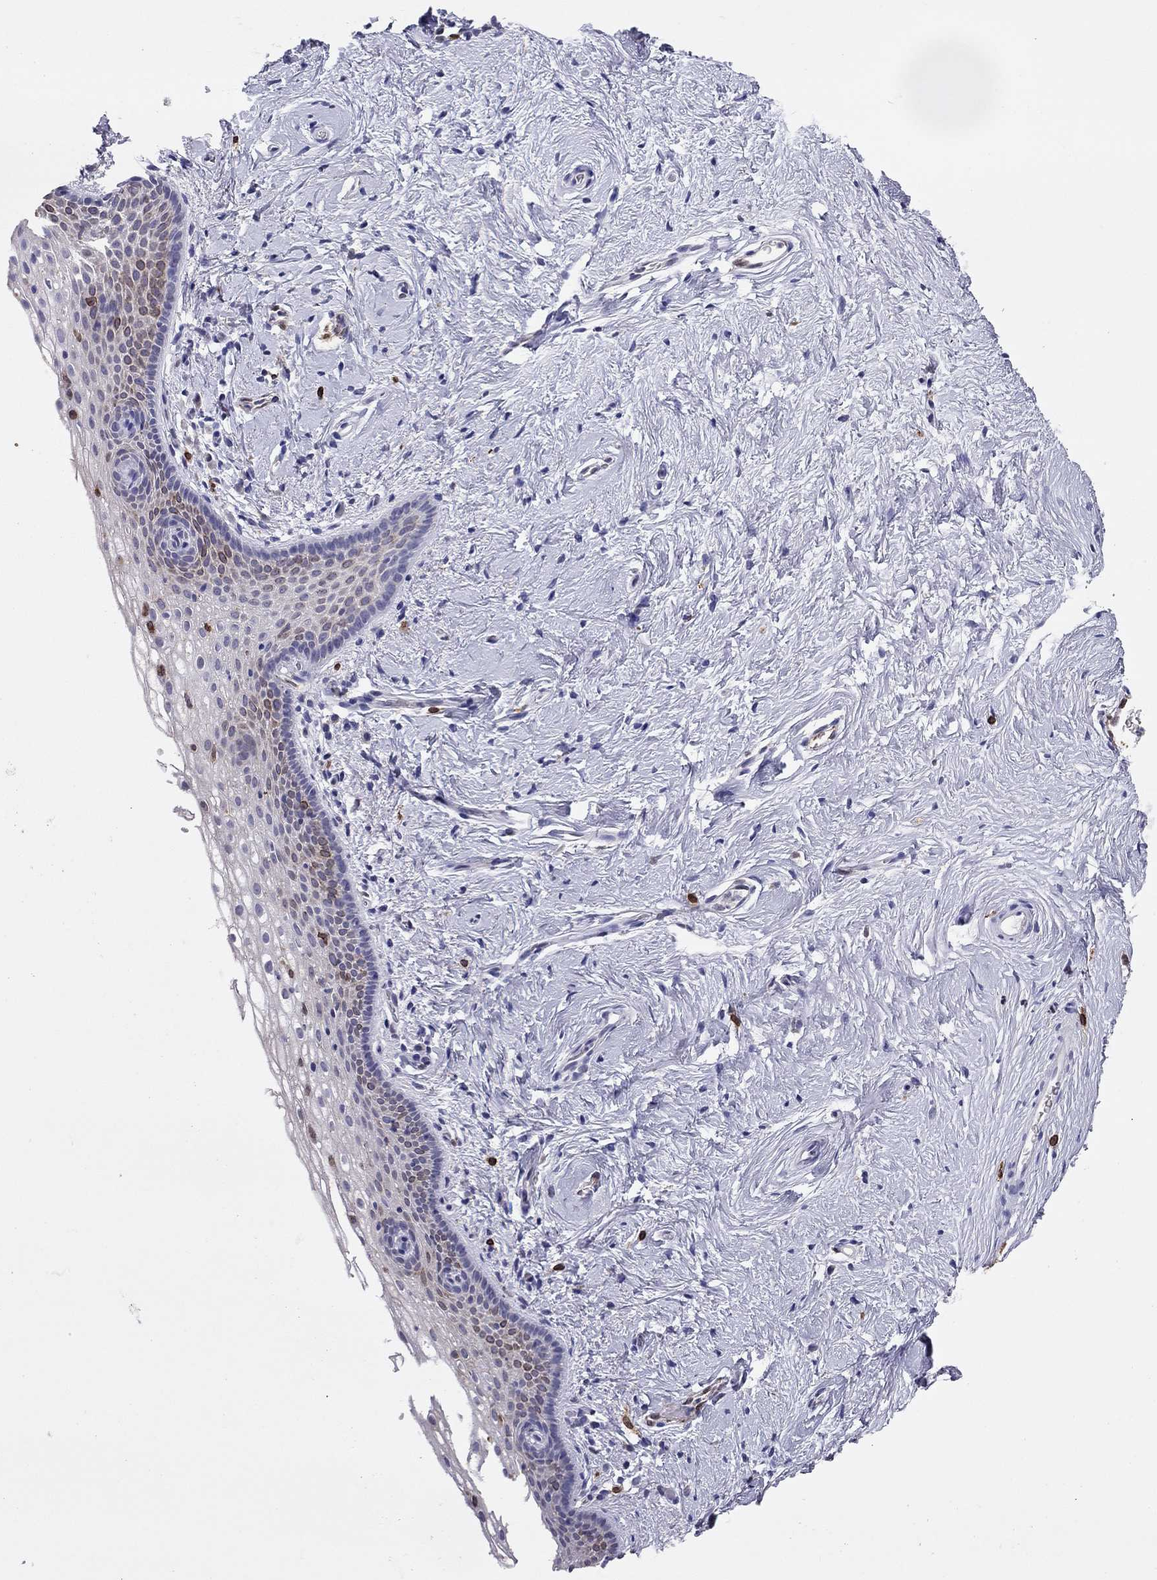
{"staining": {"intensity": "negative", "quantity": "none", "location": "none"}, "tissue": "vagina", "cell_type": "Squamous epithelial cells", "image_type": "normal", "snomed": [{"axis": "morphology", "description": "Normal tissue, NOS"}, {"axis": "topography", "description": "Vagina"}], "caption": "High magnification brightfield microscopy of normal vagina stained with DAB (brown) and counterstained with hematoxylin (blue): squamous epithelial cells show no significant staining. (DAB IHC visualized using brightfield microscopy, high magnification).", "gene": "ADORA2A", "patient": {"sex": "female", "age": 61}}